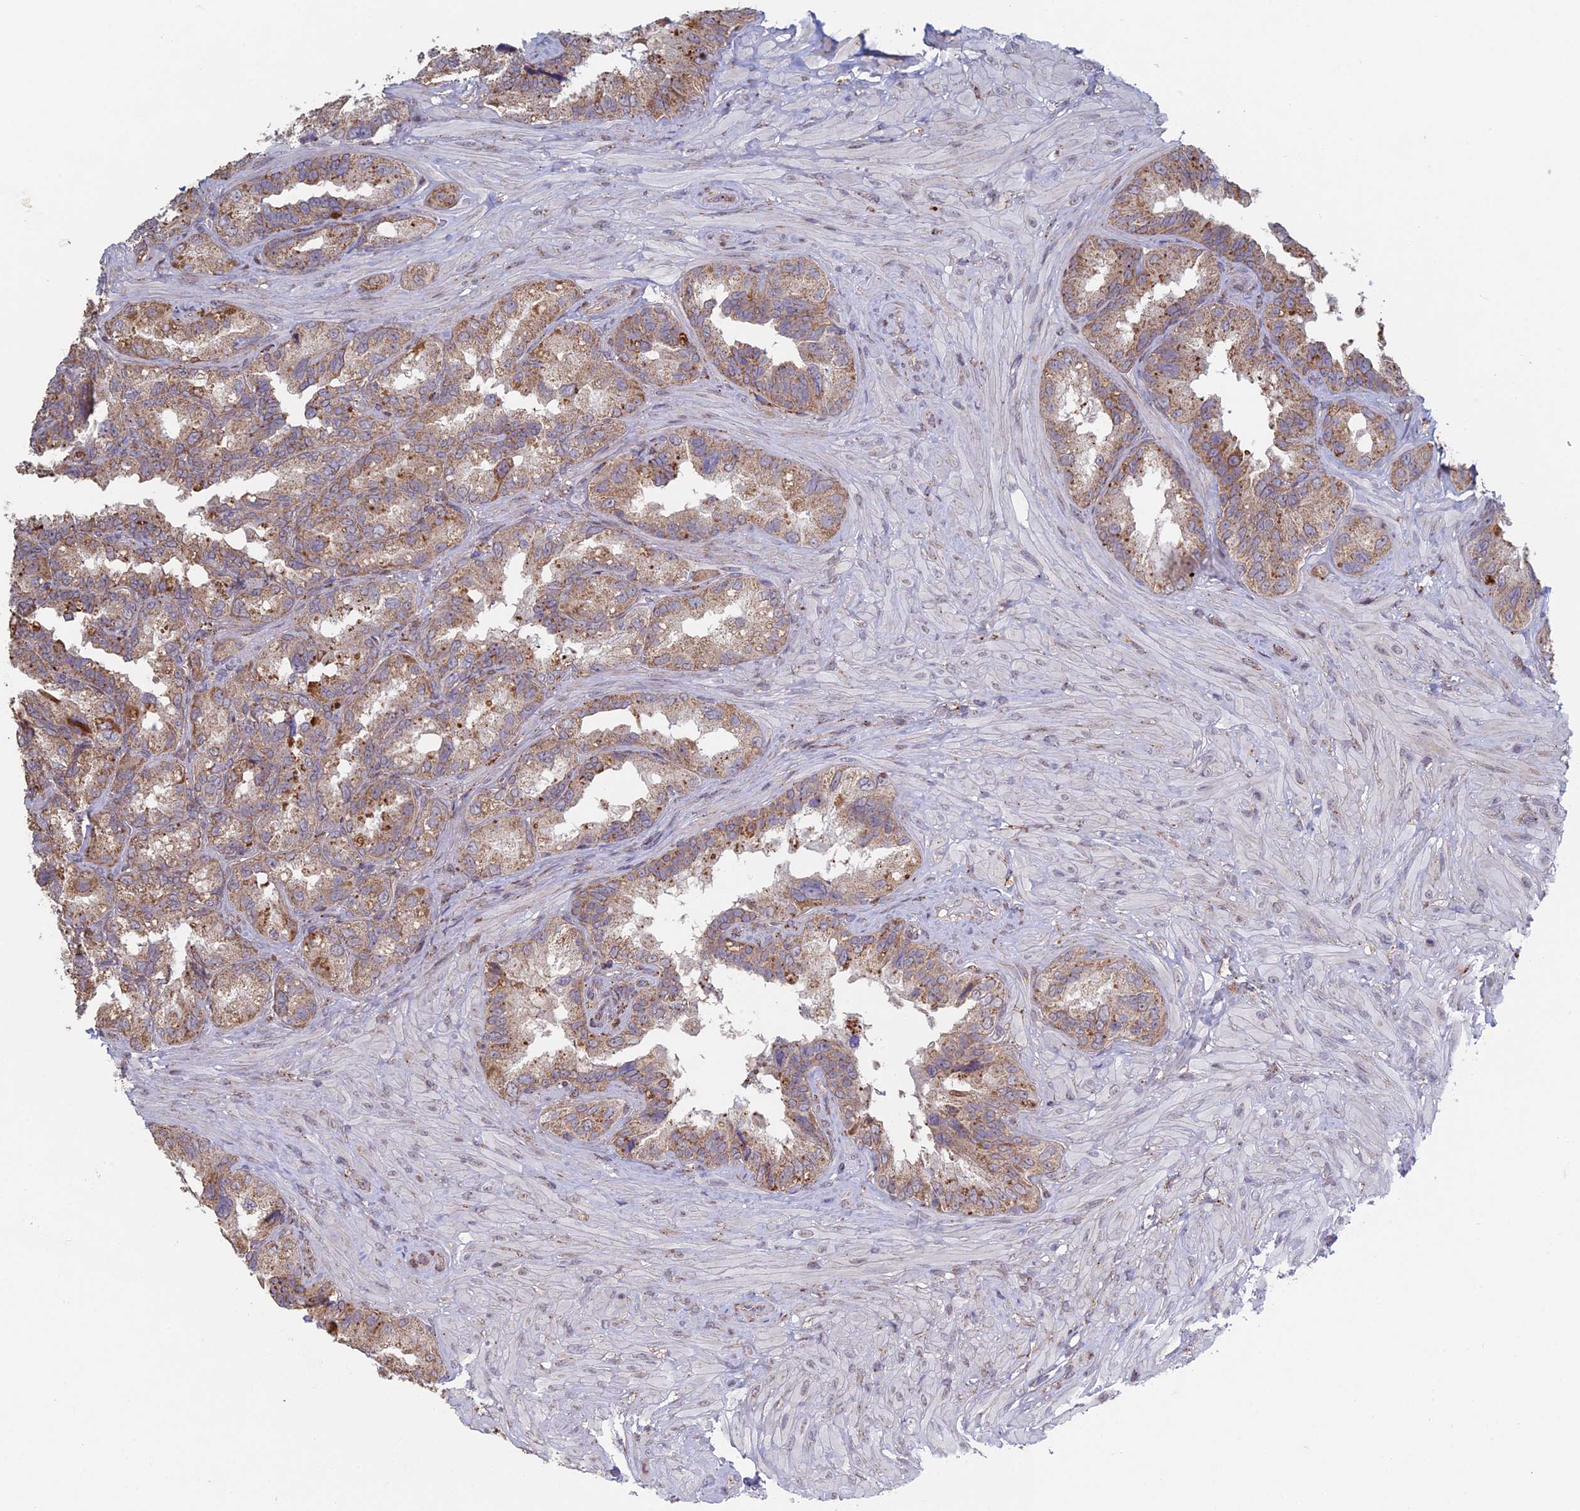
{"staining": {"intensity": "moderate", "quantity": ">75%", "location": "cytoplasmic/membranous"}, "tissue": "seminal vesicle", "cell_type": "Glandular cells", "image_type": "normal", "snomed": [{"axis": "morphology", "description": "Normal tissue, NOS"}, {"axis": "topography", "description": "Seminal veicle"}, {"axis": "topography", "description": "Peripheral nerve tissue"}], "caption": "Immunohistochemical staining of normal human seminal vesicle reveals medium levels of moderate cytoplasmic/membranous staining in approximately >75% of glandular cells.", "gene": "FOXS1", "patient": {"sex": "male", "age": 67}}